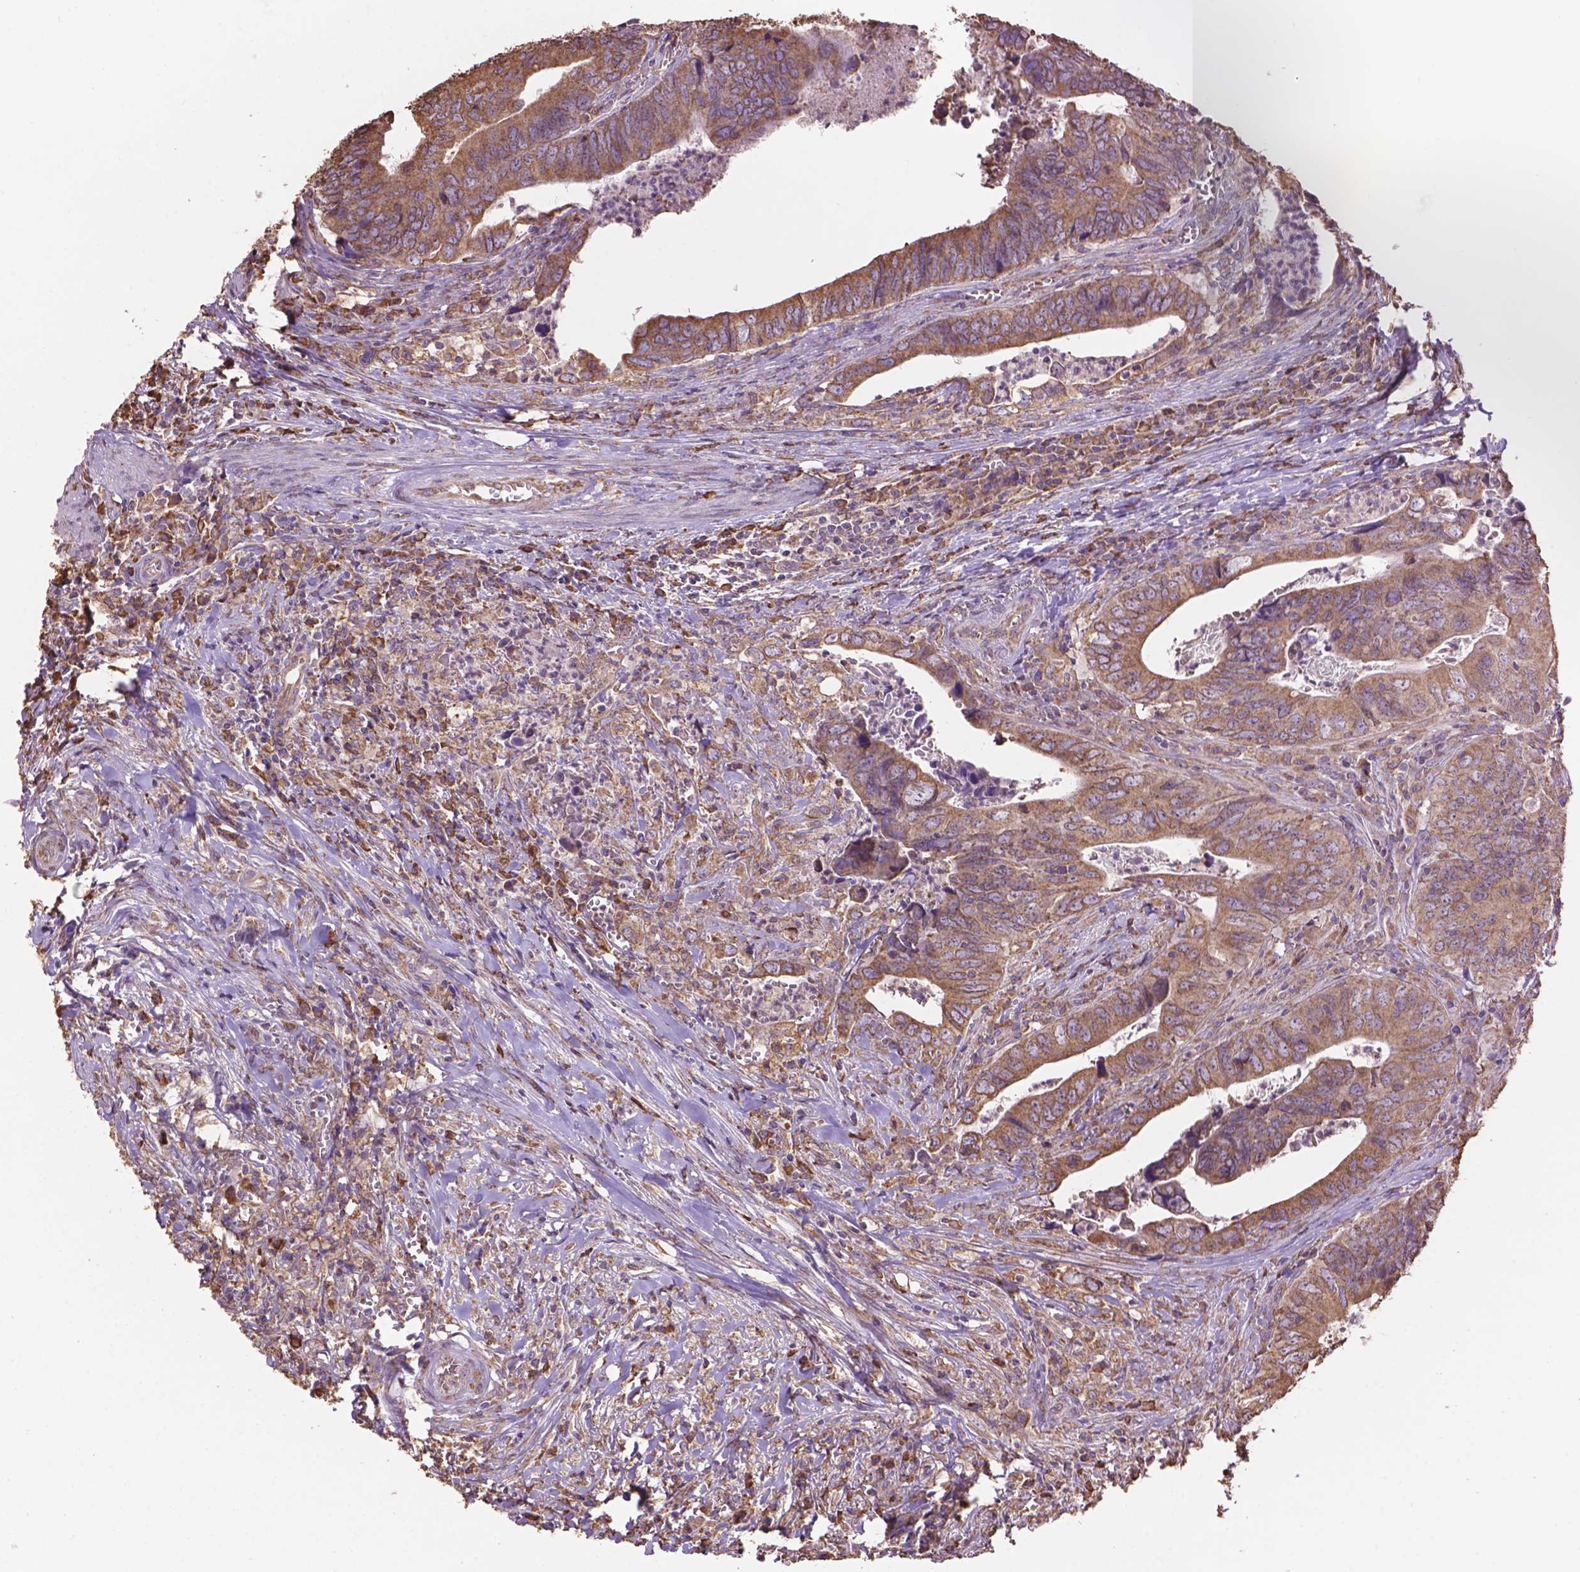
{"staining": {"intensity": "moderate", "quantity": ">75%", "location": "cytoplasmic/membranous"}, "tissue": "colorectal cancer", "cell_type": "Tumor cells", "image_type": "cancer", "snomed": [{"axis": "morphology", "description": "Adenocarcinoma, NOS"}, {"axis": "topography", "description": "Colon"}], "caption": "IHC (DAB (3,3'-diaminobenzidine)) staining of human colorectal cancer shows moderate cytoplasmic/membranous protein staining in approximately >75% of tumor cells. Nuclei are stained in blue.", "gene": "PPP2R5E", "patient": {"sex": "female", "age": 82}}